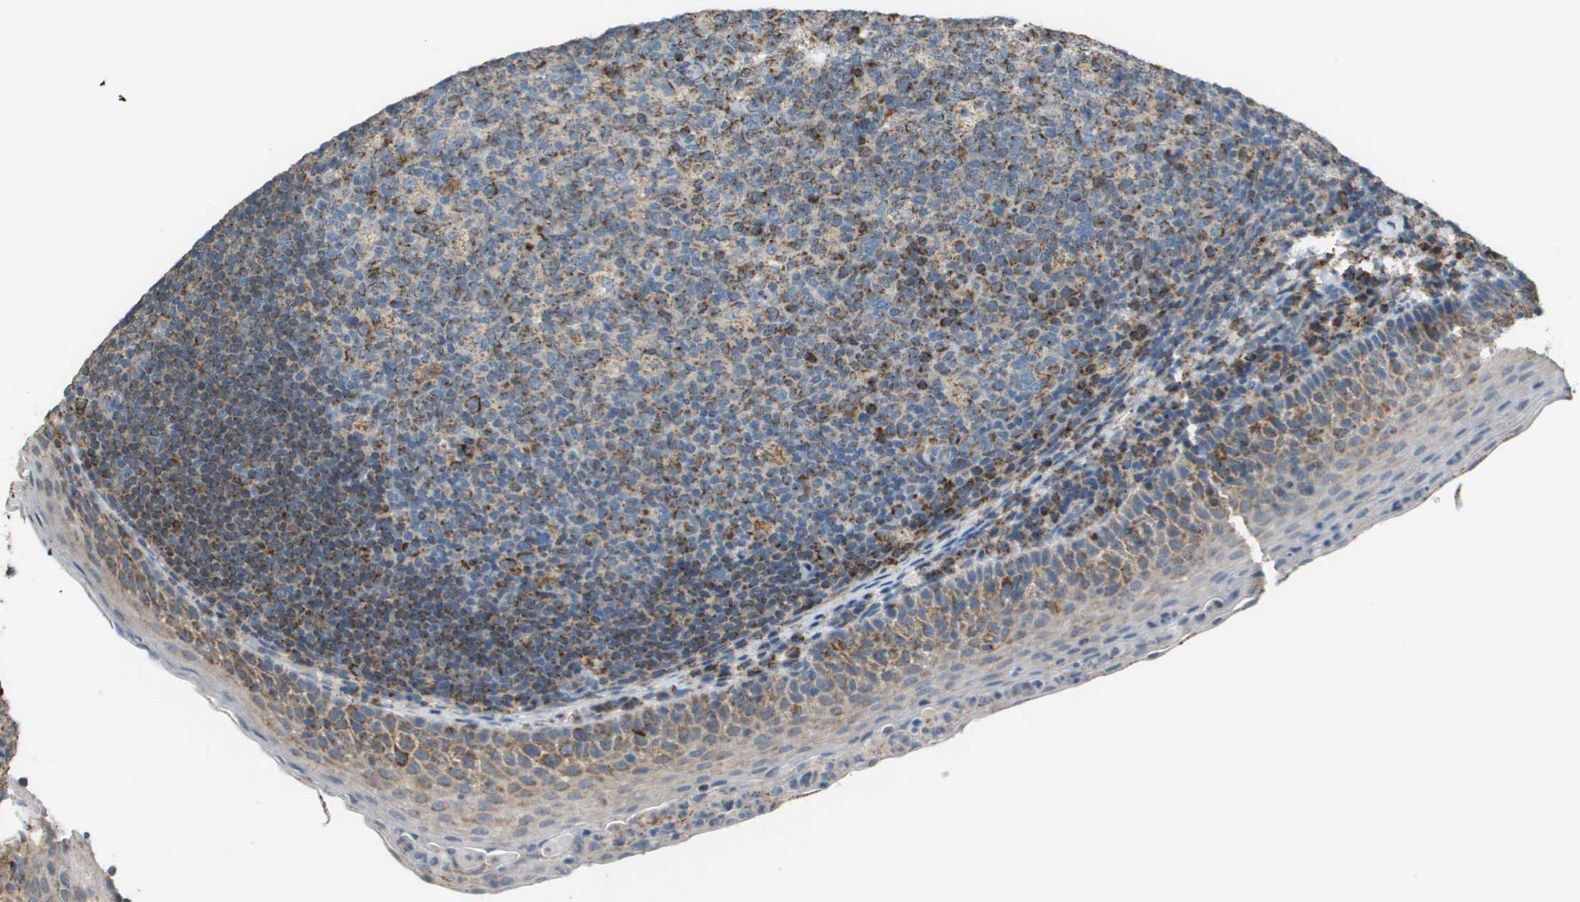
{"staining": {"intensity": "moderate", "quantity": "25%-75%", "location": "cytoplasmic/membranous"}, "tissue": "tonsil", "cell_type": "Germinal center cells", "image_type": "normal", "snomed": [{"axis": "morphology", "description": "Normal tissue, NOS"}, {"axis": "topography", "description": "Tonsil"}], "caption": "Moderate cytoplasmic/membranous protein staining is seen in approximately 25%-75% of germinal center cells in tonsil. (brown staining indicates protein expression, while blue staining denotes nuclei).", "gene": "FH", "patient": {"sex": "male", "age": 17}}